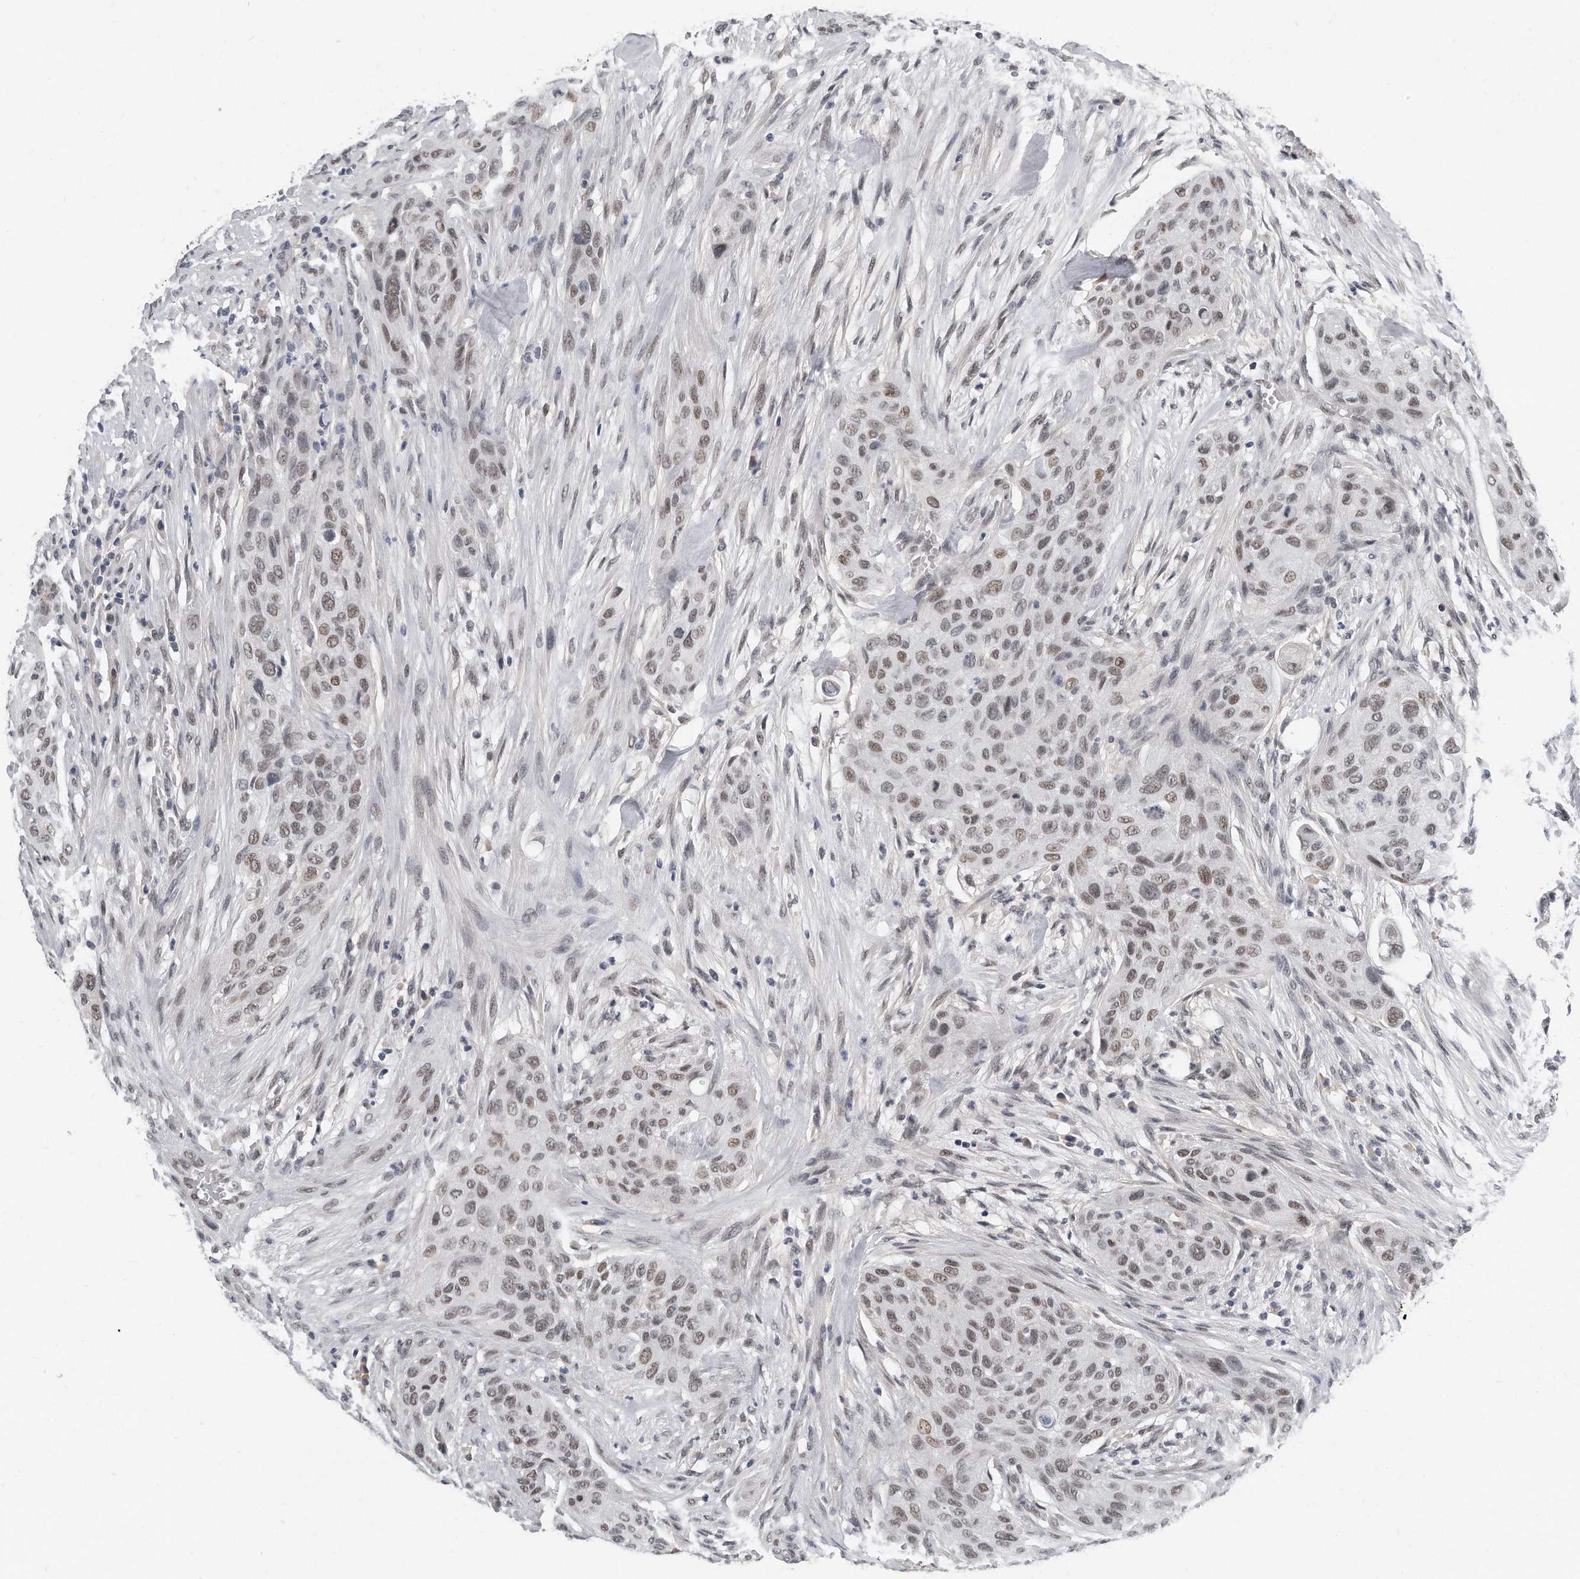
{"staining": {"intensity": "weak", "quantity": ">75%", "location": "nuclear"}, "tissue": "urothelial cancer", "cell_type": "Tumor cells", "image_type": "cancer", "snomed": [{"axis": "morphology", "description": "Urothelial carcinoma, High grade"}, {"axis": "topography", "description": "Urinary bladder"}], "caption": "Immunohistochemical staining of human high-grade urothelial carcinoma demonstrates low levels of weak nuclear staining in about >75% of tumor cells.", "gene": "CTBP2", "patient": {"sex": "male", "age": 35}}